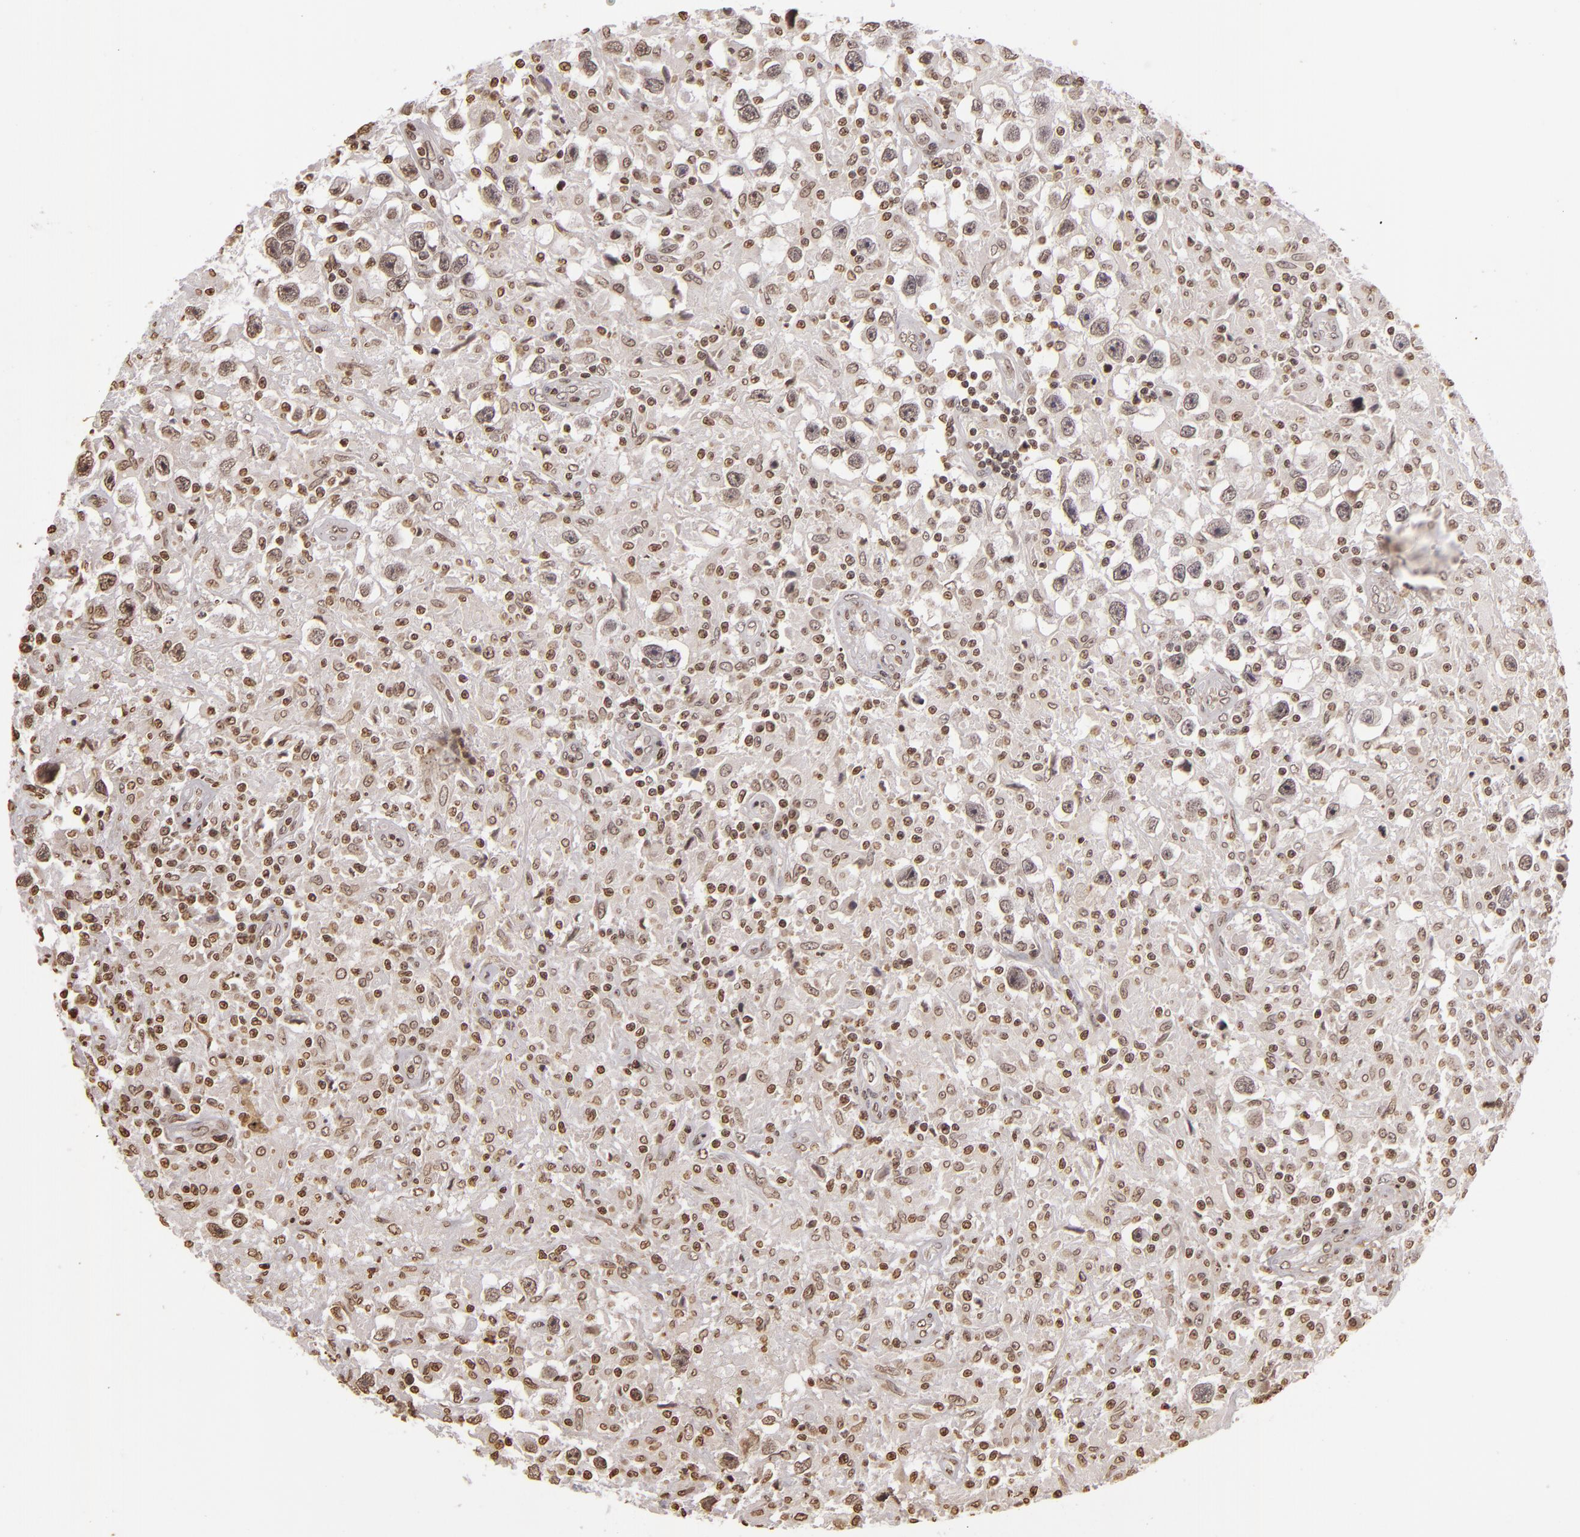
{"staining": {"intensity": "moderate", "quantity": ">75%", "location": "nuclear"}, "tissue": "testis cancer", "cell_type": "Tumor cells", "image_type": "cancer", "snomed": [{"axis": "morphology", "description": "Seminoma, NOS"}, {"axis": "topography", "description": "Testis"}], "caption": "There is medium levels of moderate nuclear expression in tumor cells of testis cancer, as demonstrated by immunohistochemical staining (brown color).", "gene": "THRB", "patient": {"sex": "male", "age": 34}}